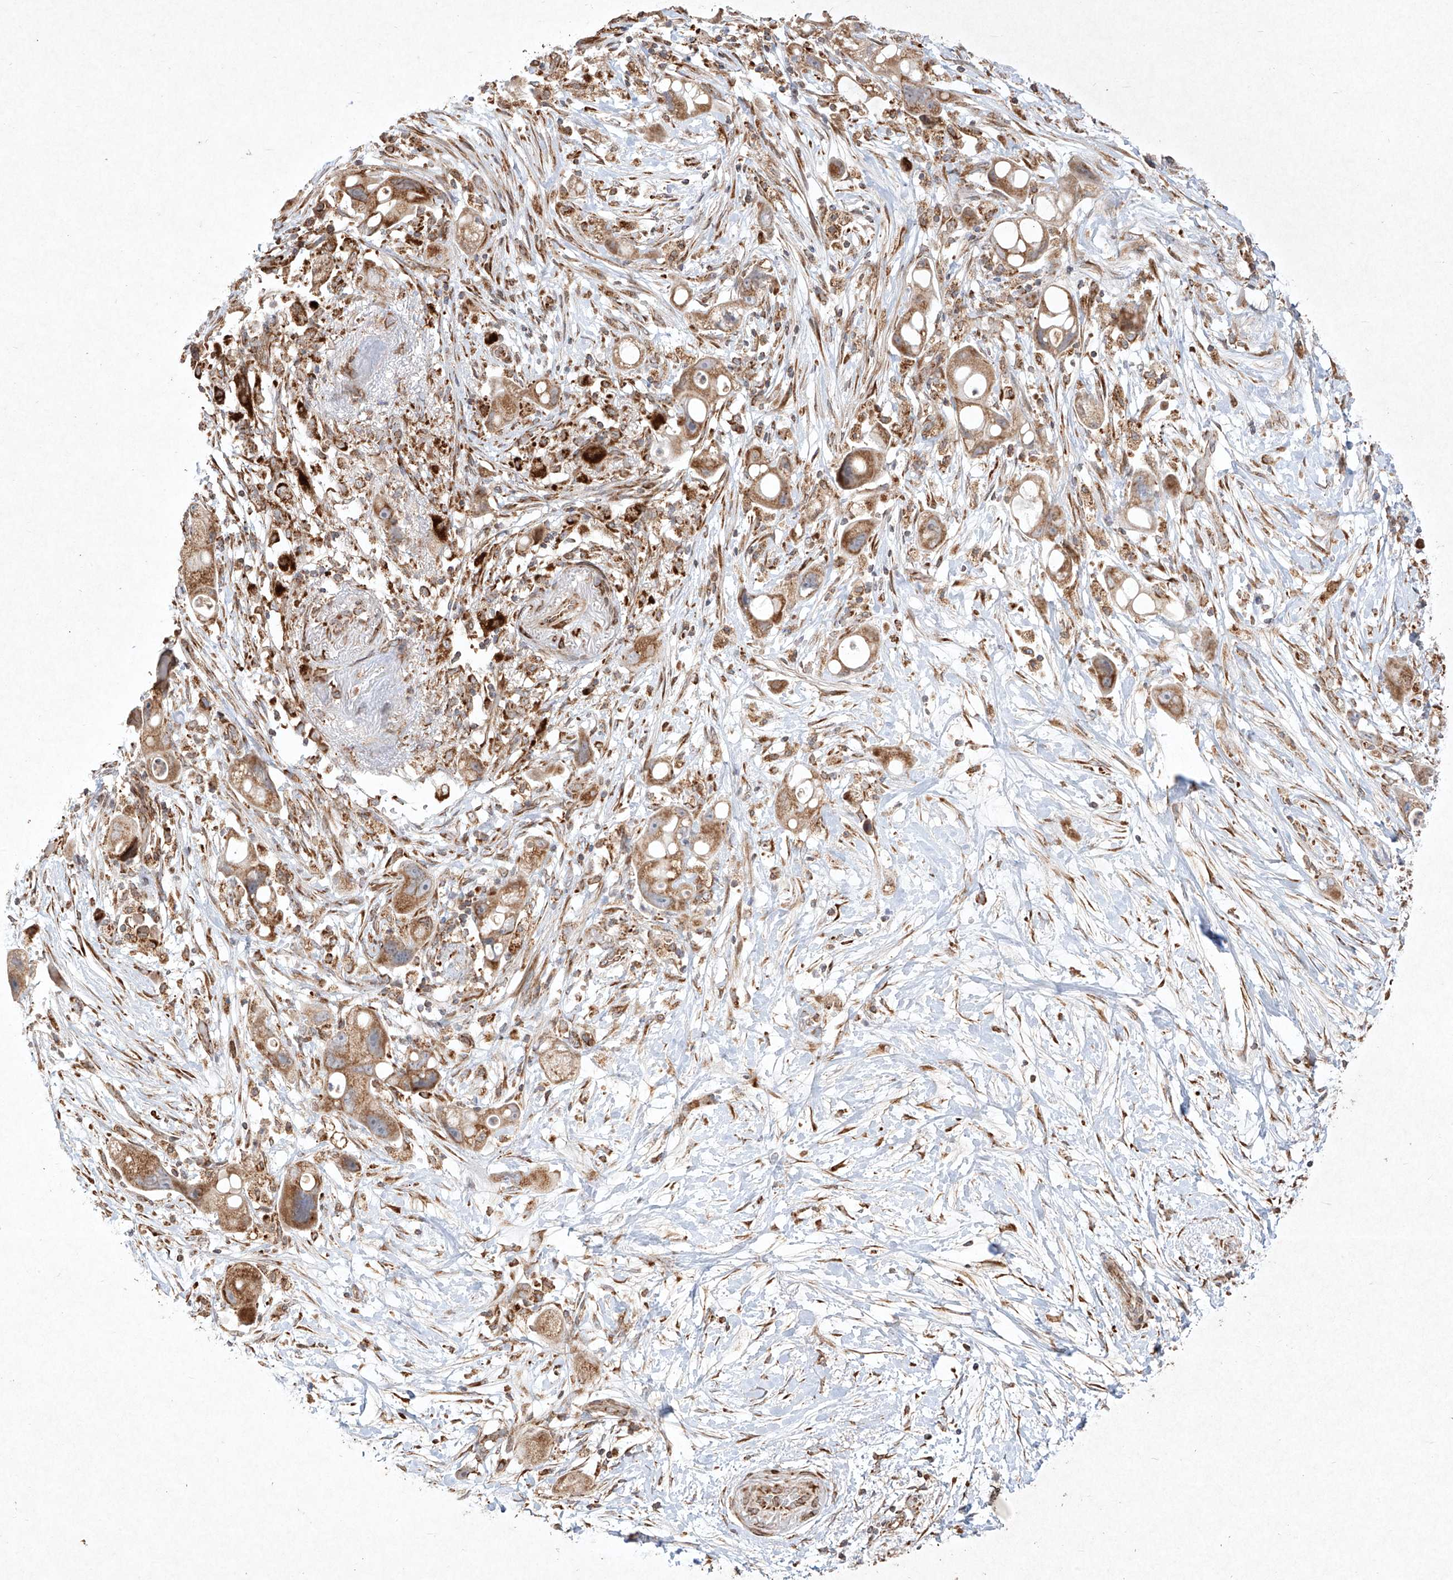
{"staining": {"intensity": "moderate", "quantity": ">75%", "location": "cytoplasmic/membranous"}, "tissue": "pancreatic cancer", "cell_type": "Tumor cells", "image_type": "cancer", "snomed": [{"axis": "morphology", "description": "Normal tissue, NOS"}, {"axis": "morphology", "description": "Adenocarcinoma, NOS"}, {"axis": "topography", "description": "Pancreas"}], "caption": "IHC micrograph of neoplastic tissue: human pancreatic cancer (adenocarcinoma) stained using immunohistochemistry shows medium levels of moderate protein expression localized specifically in the cytoplasmic/membranous of tumor cells, appearing as a cytoplasmic/membranous brown color.", "gene": "SEMA3B", "patient": {"sex": "female", "age": 68}}